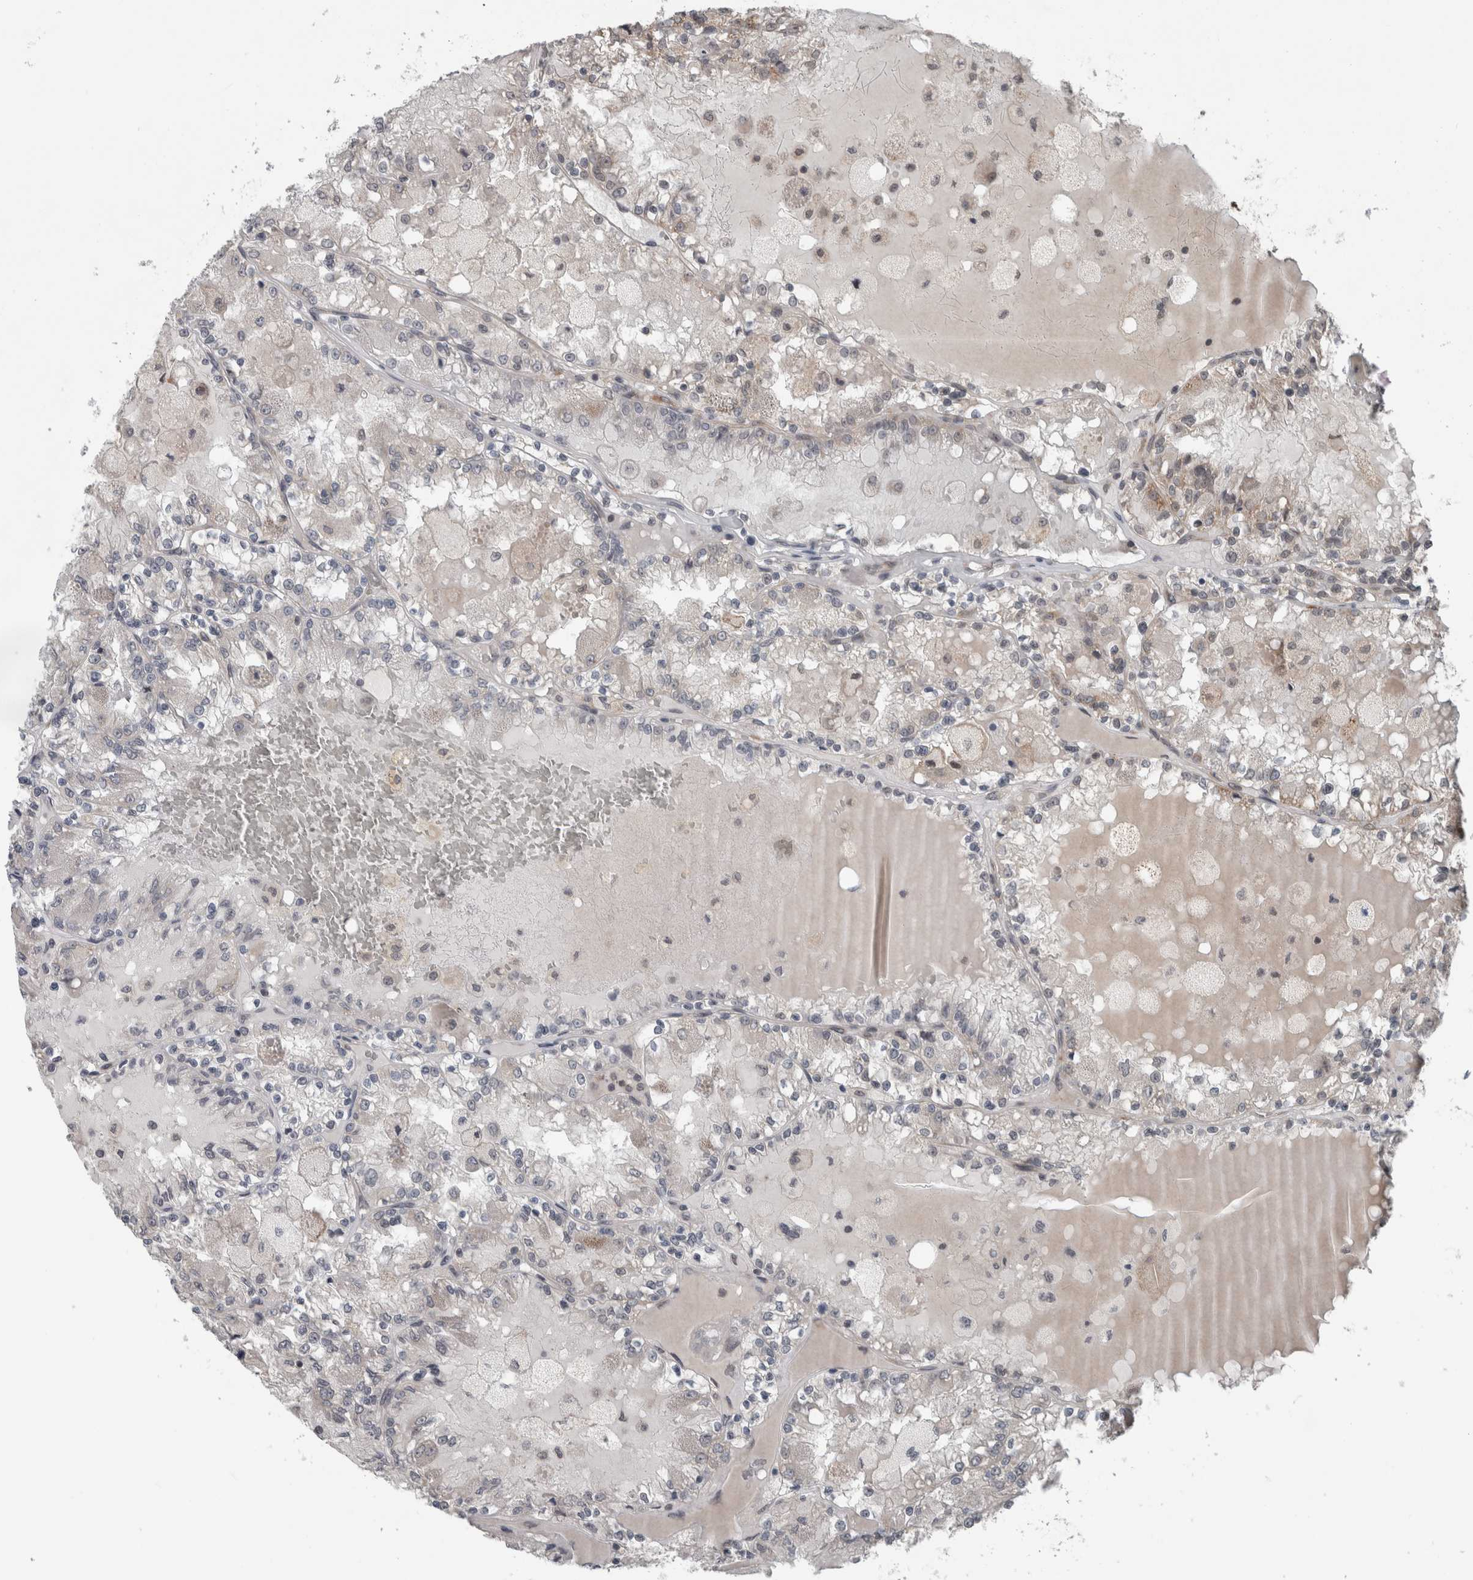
{"staining": {"intensity": "weak", "quantity": "<25%", "location": "cytoplasmic/membranous"}, "tissue": "renal cancer", "cell_type": "Tumor cells", "image_type": "cancer", "snomed": [{"axis": "morphology", "description": "Adenocarcinoma, NOS"}, {"axis": "topography", "description": "Kidney"}], "caption": "There is no significant positivity in tumor cells of renal adenocarcinoma.", "gene": "ENY2", "patient": {"sex": "female", "age": 56}}